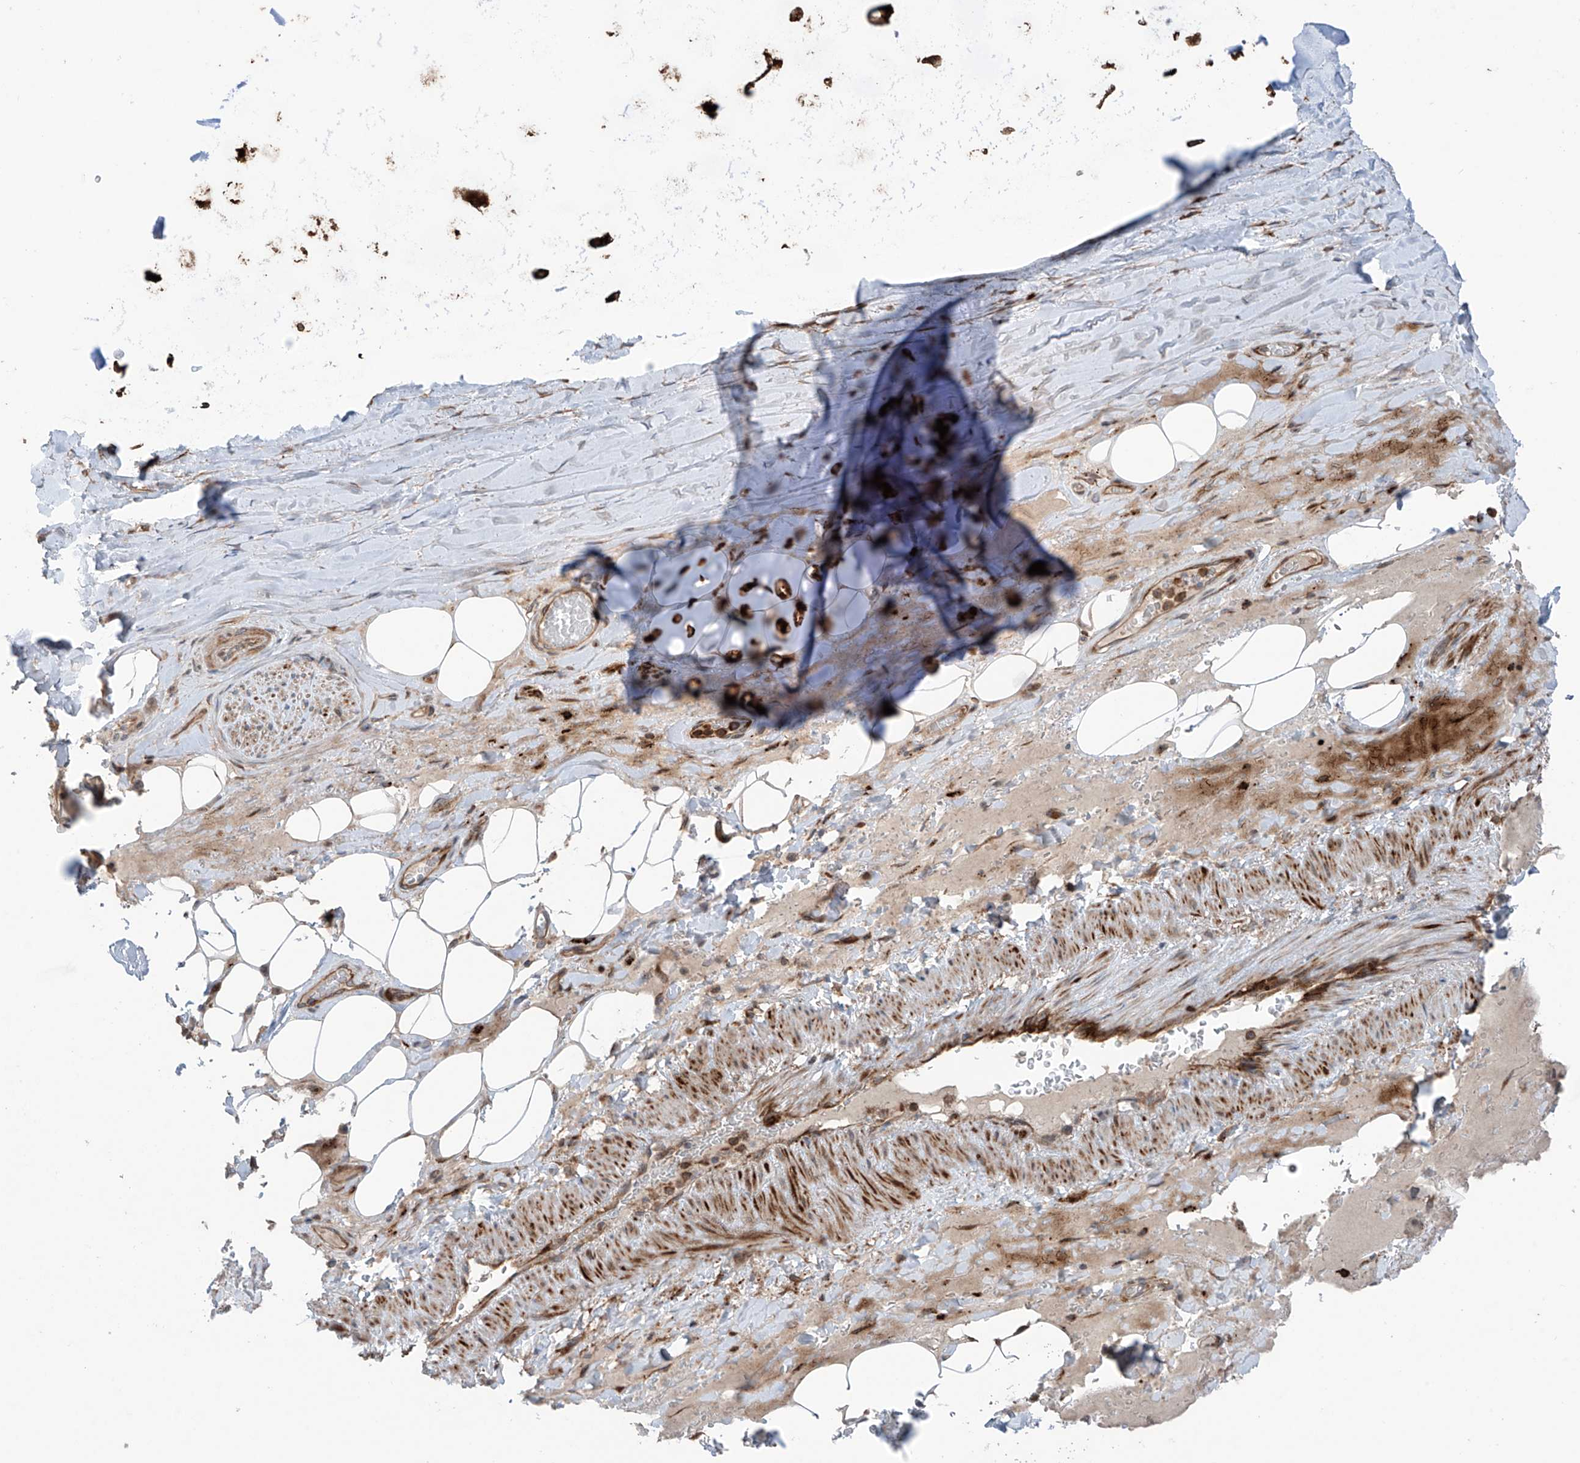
{"staining": {"intensity": "moderate", "quantity": ">75%", "location": "cytoplasmic/membranous"}, "tissue": "adipose tissue", "cell_type": "Adipocytes", "image_type": "normal", "snomed": [{"axis": "morphology", "description": "Normal tissue, NOS"}, {"axis": "topography", "description": "Cartilage tissue"}], "caption": "The photomicrograph shows immunohistochemical staining of unremarkable adipose tissue. There is moderate cytoplasmic/membranous expression is appreciated in approximately >75% of adipocytes.", "gene": "SAMD3", "patient": {"sex": "female", "age": 63}}